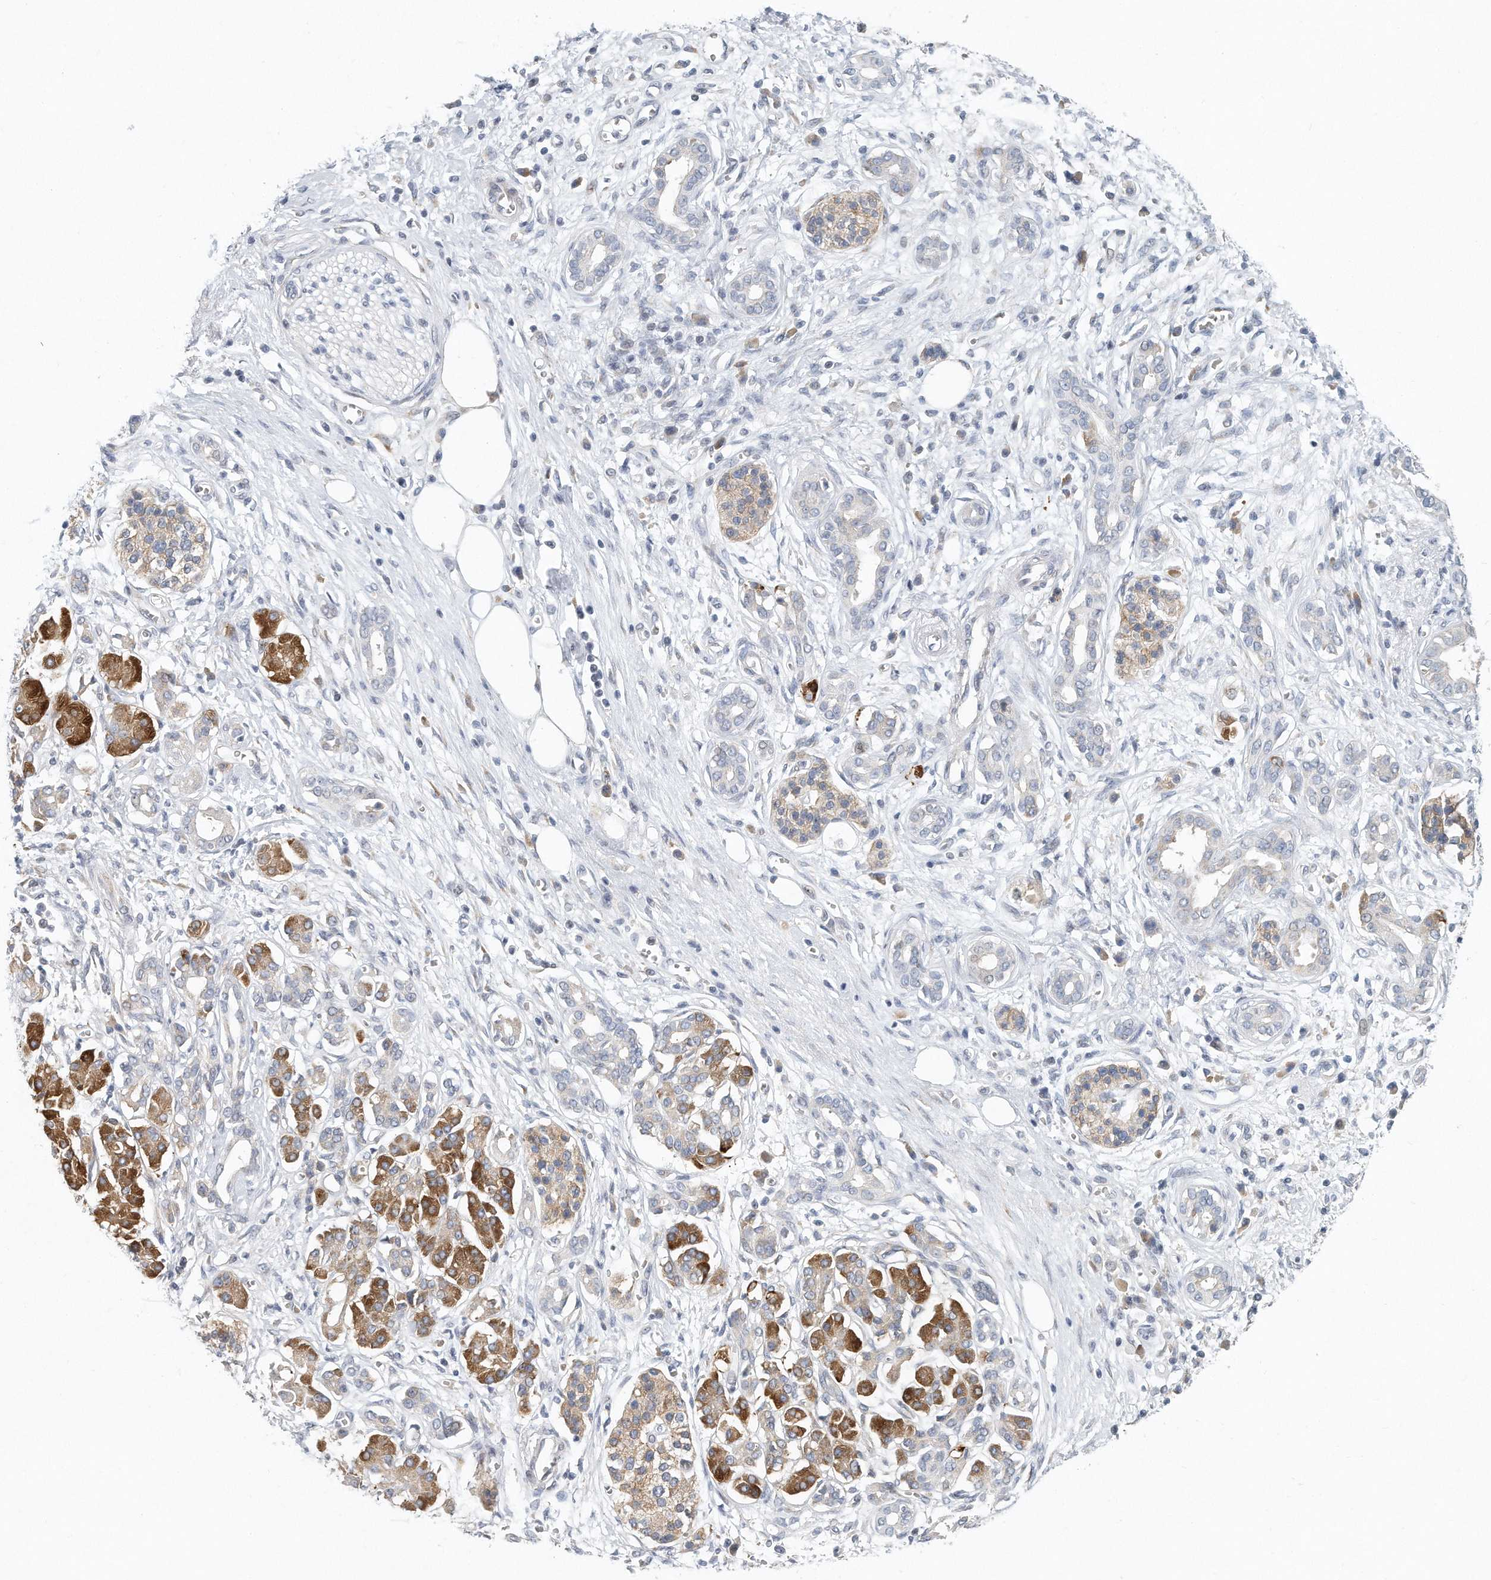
{"staining": {"intensity": "negative", "quantity": "none", "location": "none"}, "tissue": "pancreatic cancer", "cell_type": "Tumor cells", "image_type": "cancer", "snomed": [{"axis": "morphology", "description": "Adenocarcinoma, NOS"}, {"axis": "topography", "description": "Pancreas"}], "caption": "There is no significant expression in tumor cells of adenocarcinoma (pancreatic).", "gene": "VLDLR", "patient": {"sex": "male", "age": 78}}